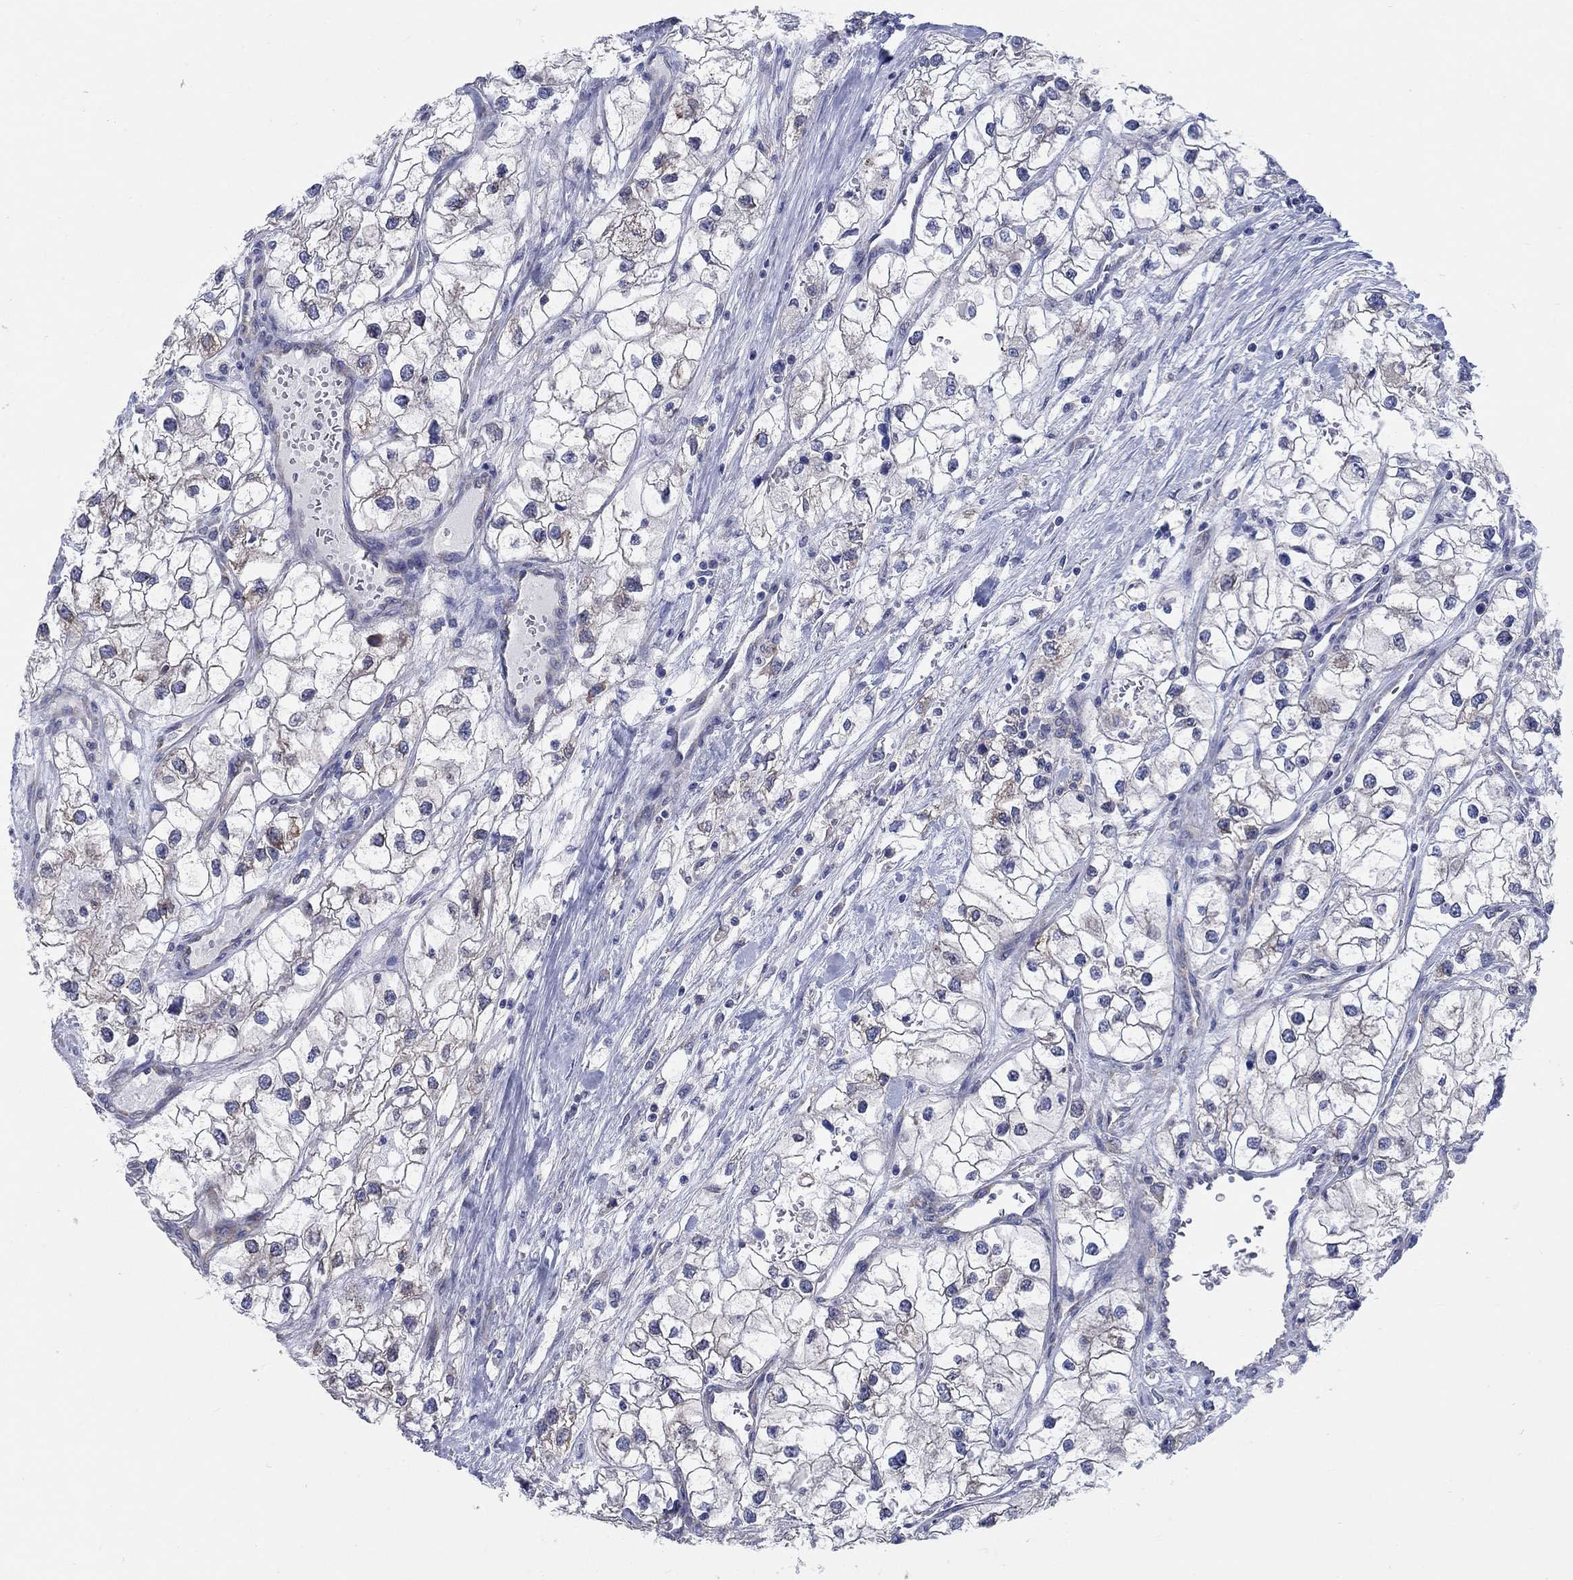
{"staining": {"intensity": "moderate", "quantity": "<25%", "location": "cytoplasmic/membranous"}, "tissue": "renal cancer", "cell_type": "Tumor cells", "image_type": "cancer", "snomed": [{"axis": "morphology", "description": "Adenocarcinoma, NOS"}, {"axis": "topography", "description": "Kidney"}], "caption": "Protein analysis of renal cancer tissue demonstrates moderate cytoplasmic/membranous expression in about <25% of tumor cells.", "gene": "TMEM59", "patient": {"sex": "male", "age": 59}}